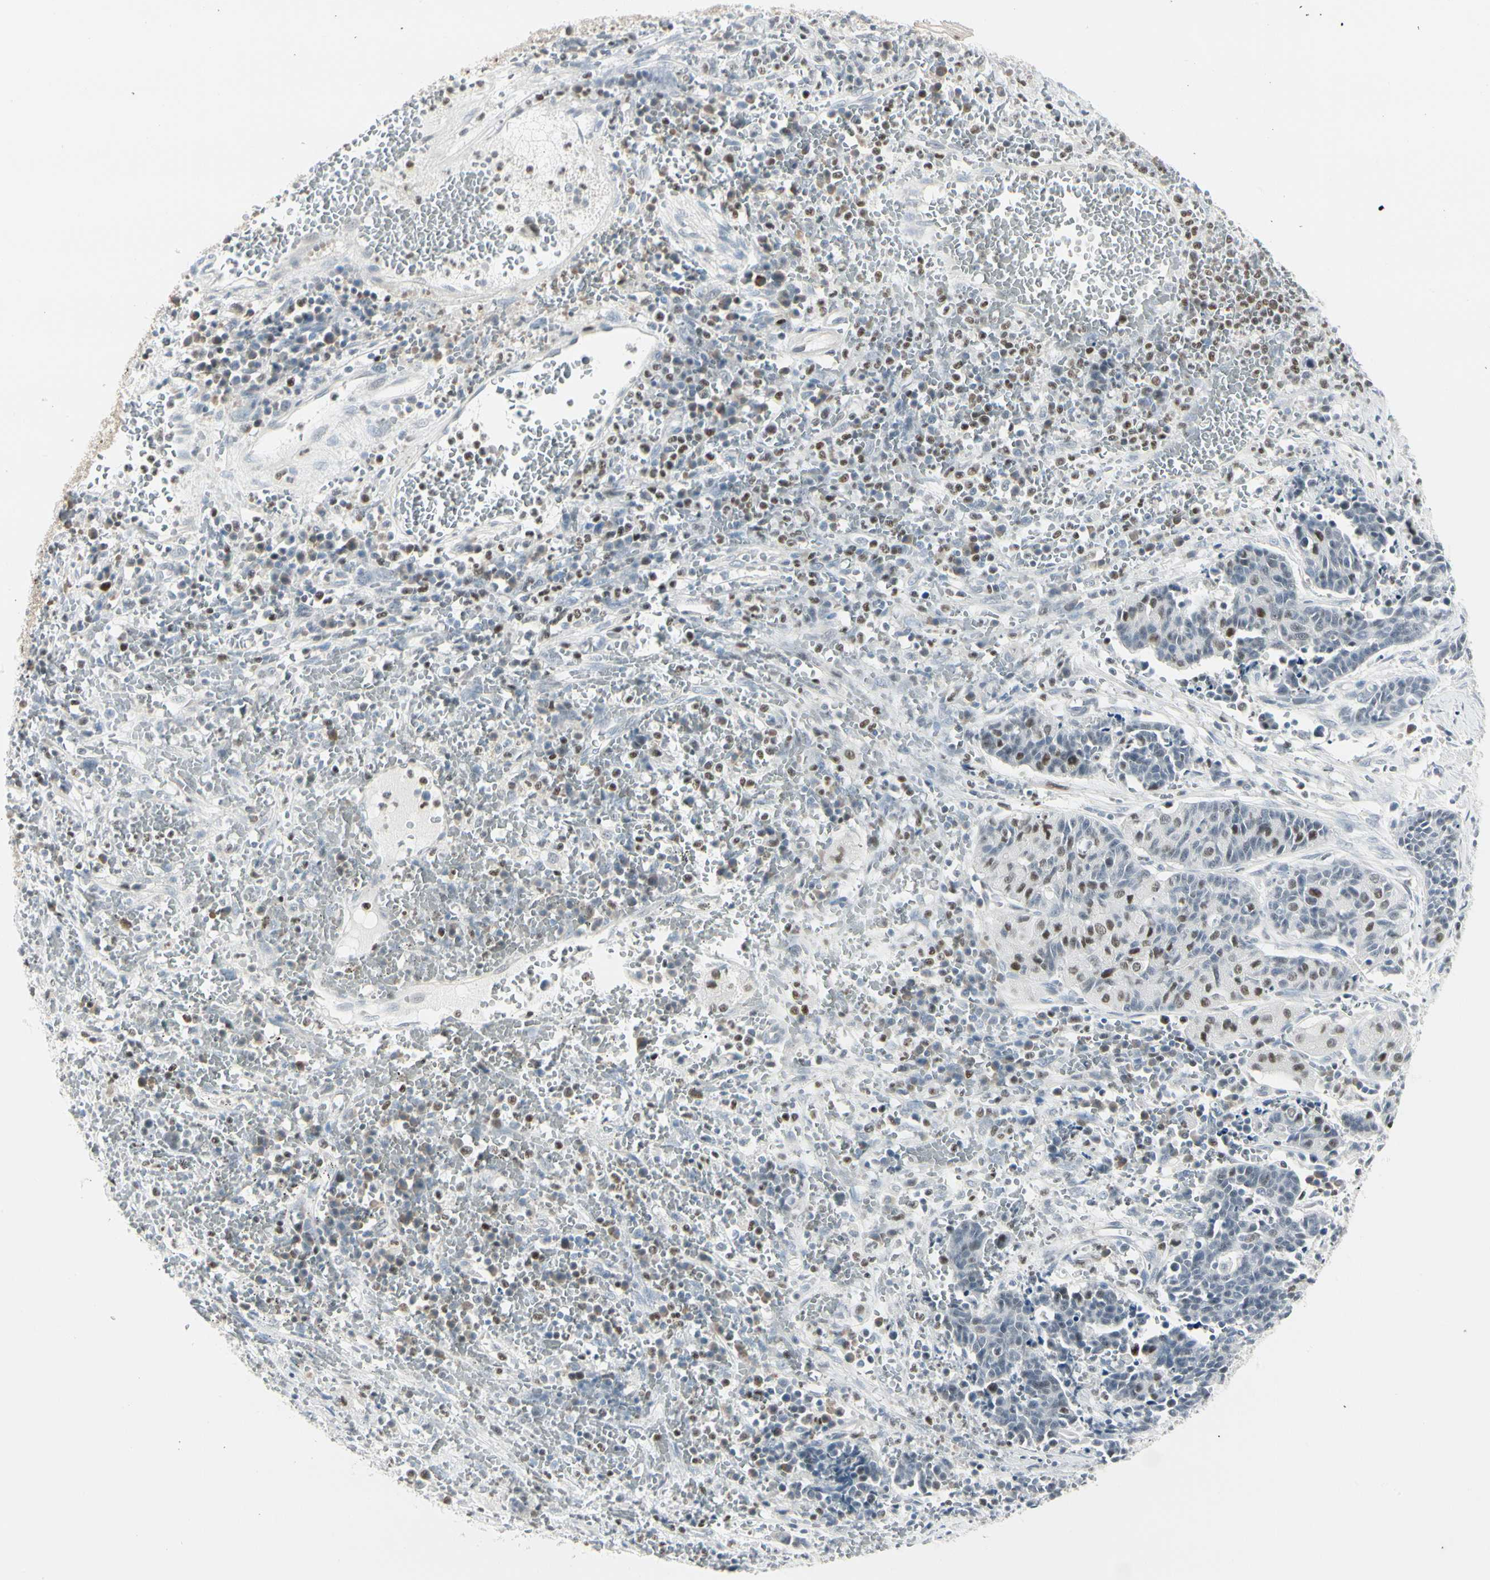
{"staining": {"intensity": "moderate", "quantity": "<25%", "location": "nuclear"}, "tissue": "cervical cancer", "cell_type": "Tumor cells", "image_type": "cancer", "snomed": [{"axis": "morphology", "description": "Squamous cell carcinoma, NOS"}, {"axis": "topography", "description": "Cervix"}], "caption": "Moderate nuclear protein positivity is identified in approximately <25% of tumor cells in cervical squamous cell carcinoma.", "gene": "ZBTB7B", "patient": {"sex": "female", "age": 35}}